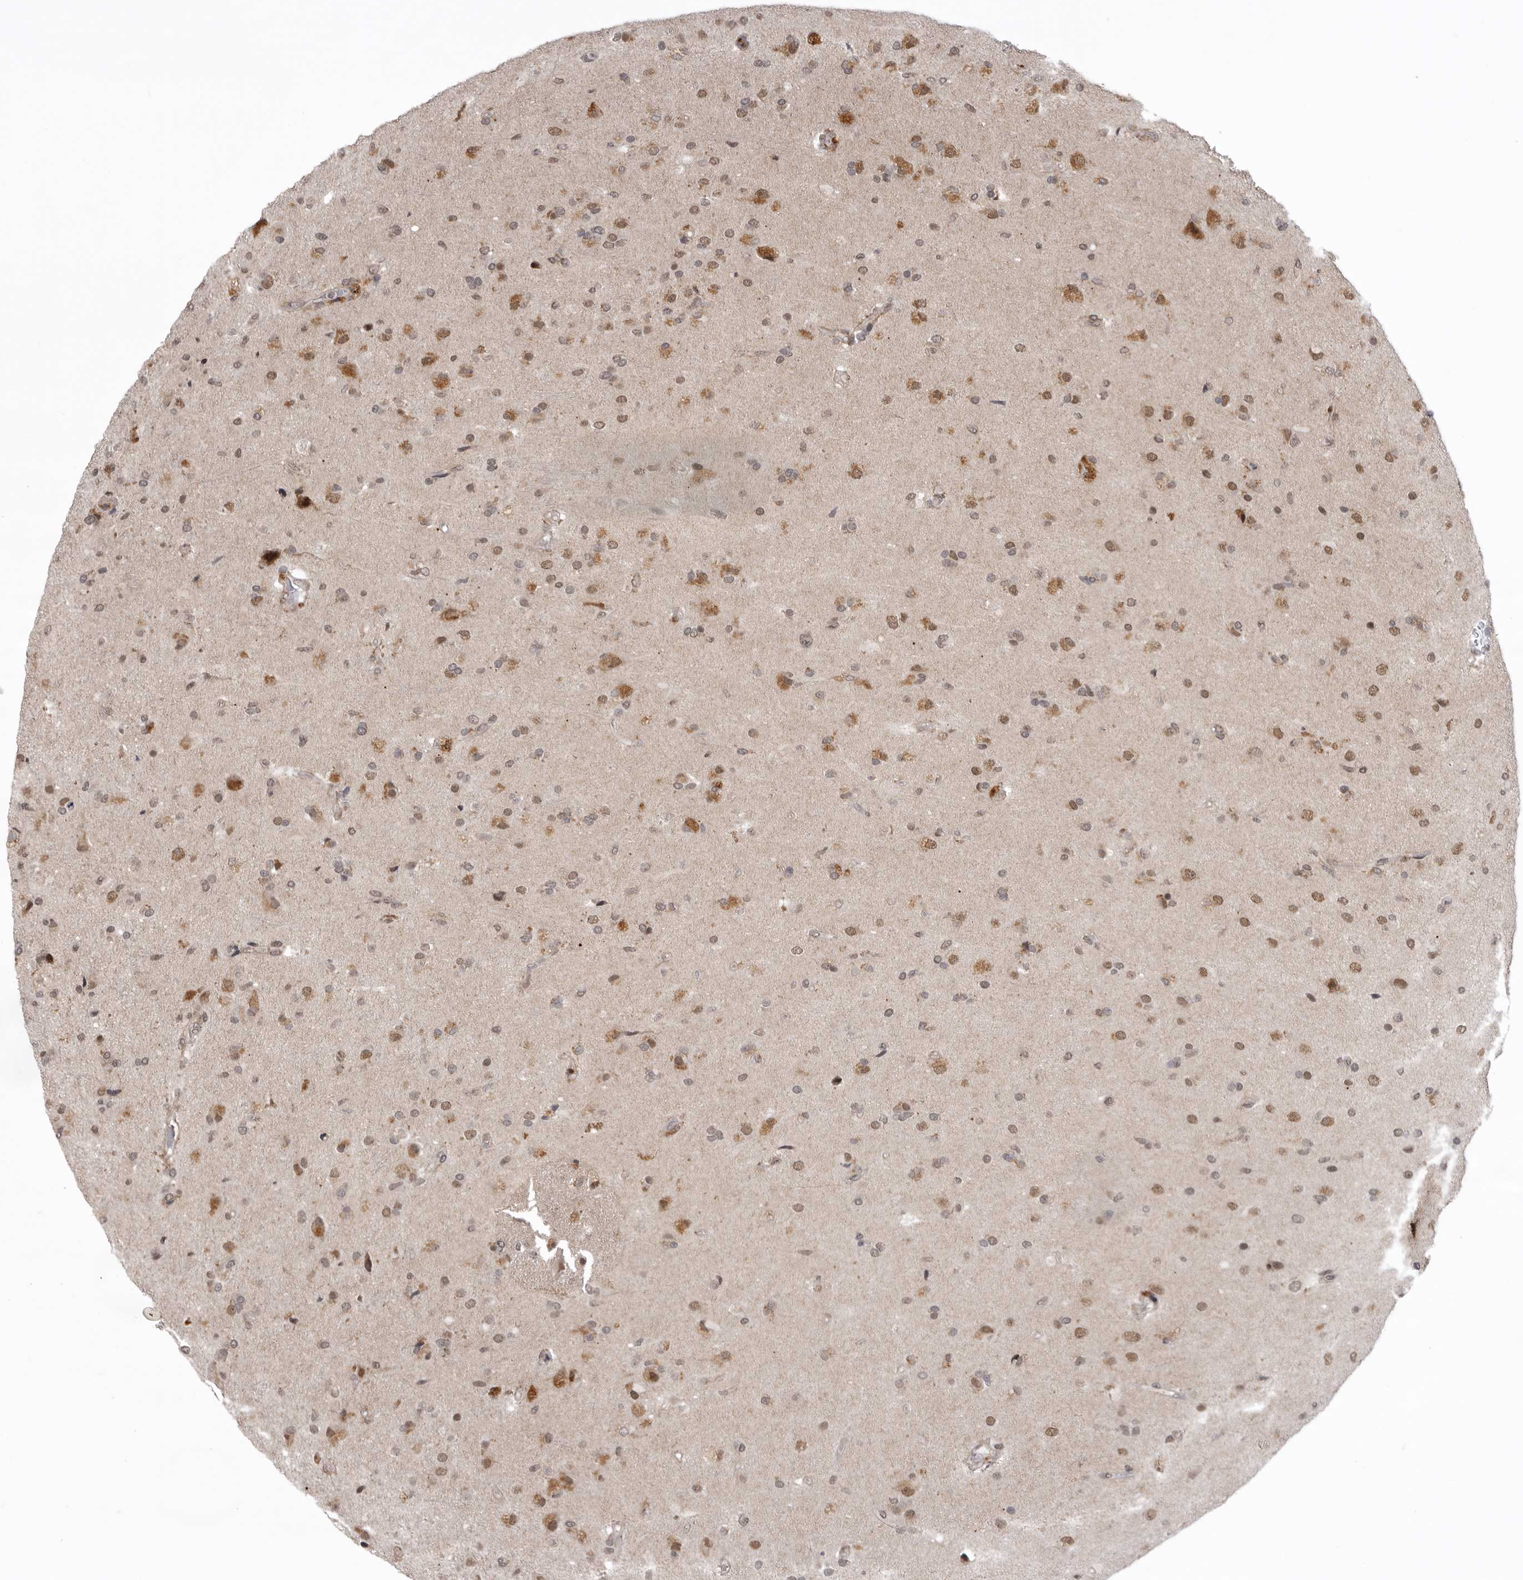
{"staining": {"intensity": "moderate", "quantity": "25%-75%", "location": "nuclear"}, "tissue": "glioma", "cell_type": "Tumor cells", "image_type": "cancer", "snomed": [{"axis": "morphology", "description": "Glioma, malignant, High grade"}, {"axis": "topography", "description": "Brain"}], "caption": "A high-resolution histopathology image shows immunohistochemistry staining of glioma, which displays moderate nuclear staining in approximately 25%-75% of tumor cells.", "gene": "C1orf109", "patient": {"sex": "male", "age": 72}}